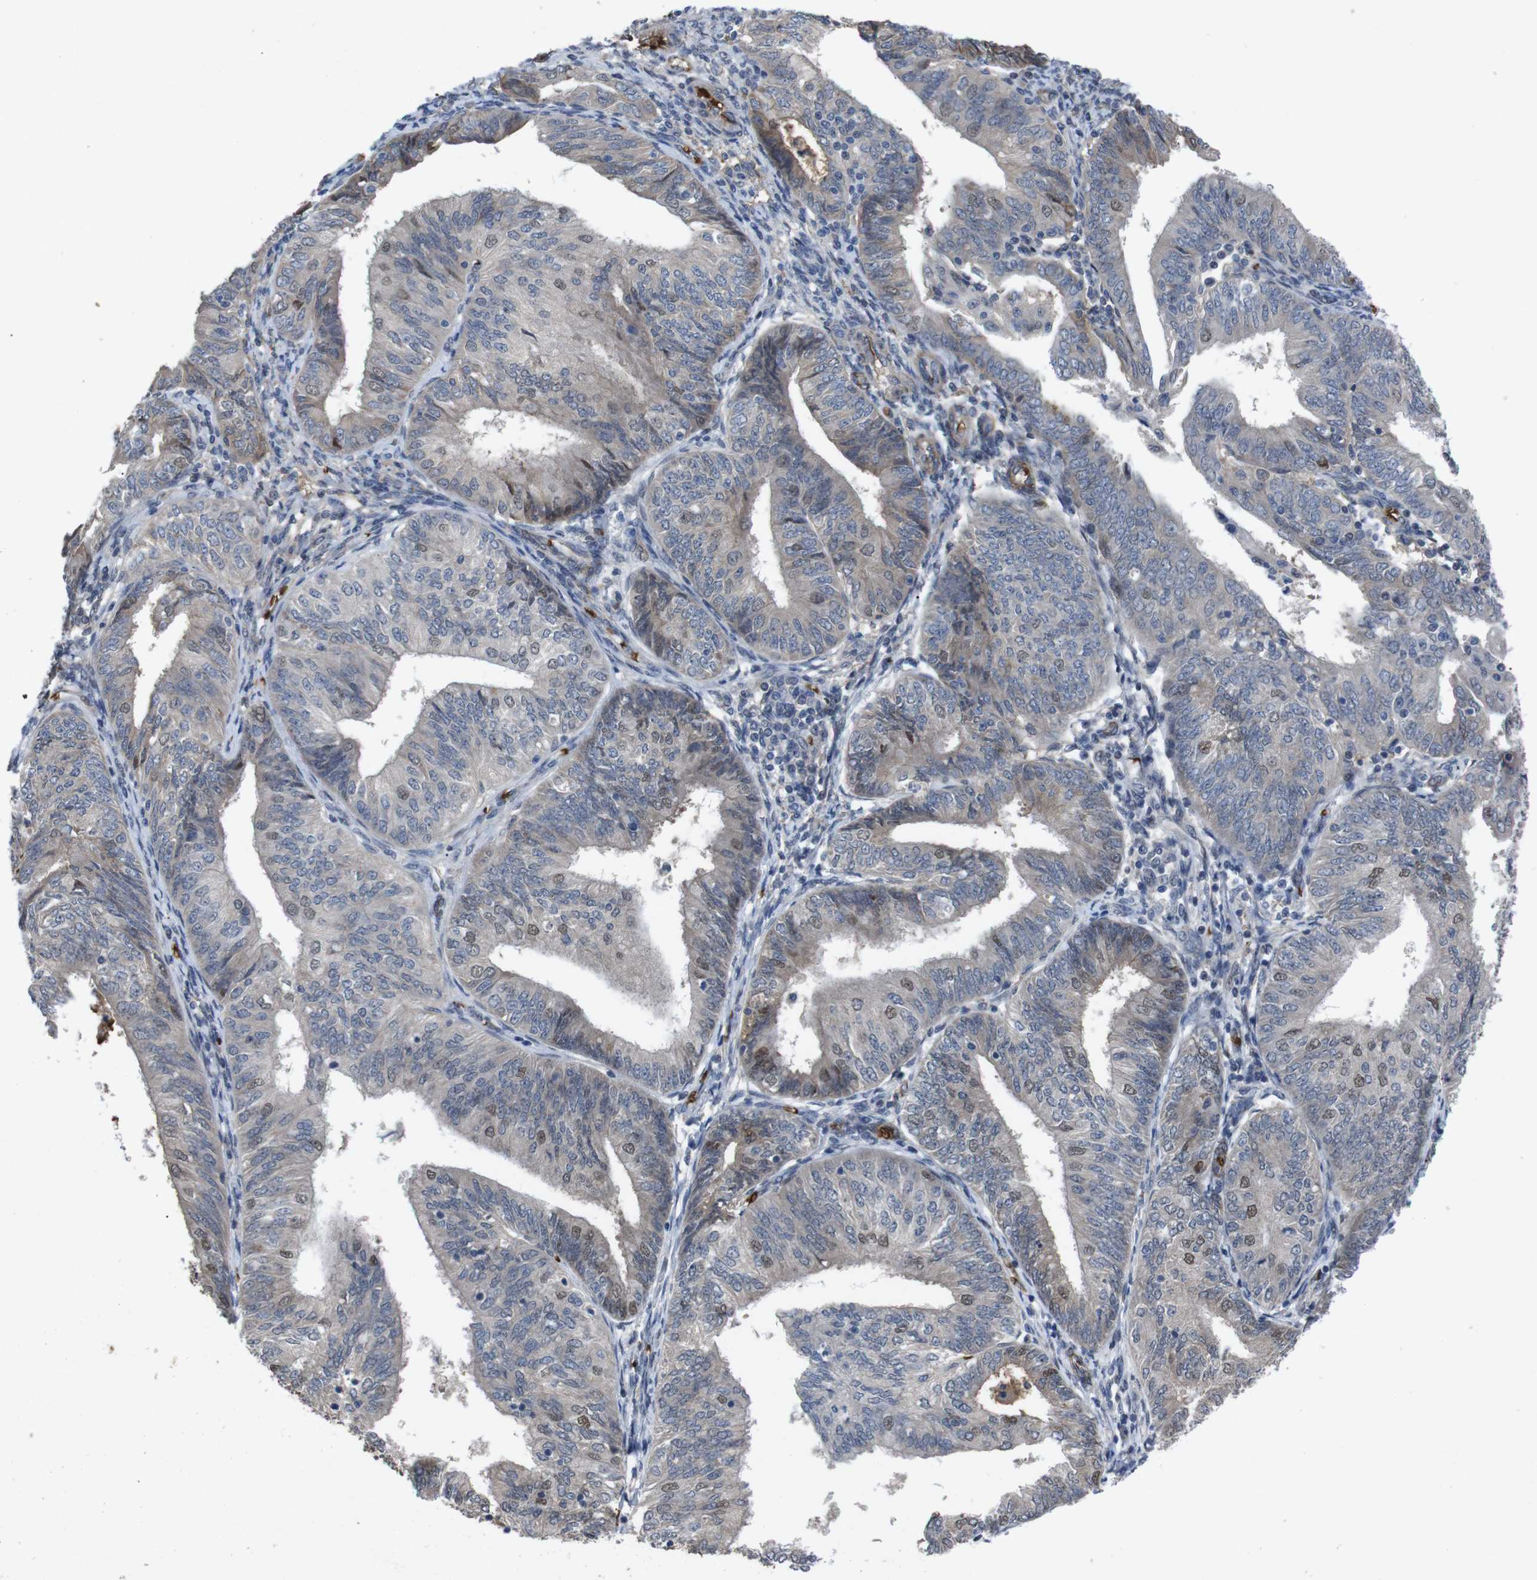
{"staining": {"intensity": "moderate", "quantity": "<25%", "location": "cytoplasmic/membranous,nuclear"}, "tissue": "endometrial cancer", "cell_type": "Tumor cells", "image_type": "cancer", "snomed": [{"axis": "morphology", "description": "Adenocarcinoma, NOS"}, {"axis": "topography", "description": "Endometrium"}], "caption": "Protein expression analysis of endometrial adenocarcinoma reveals moderate cytoplasmic/membranous and nuclear expression in about <25% of tumor cells.", "gene": "SPTB", "patient": {"sex": "female", "age": 58}}